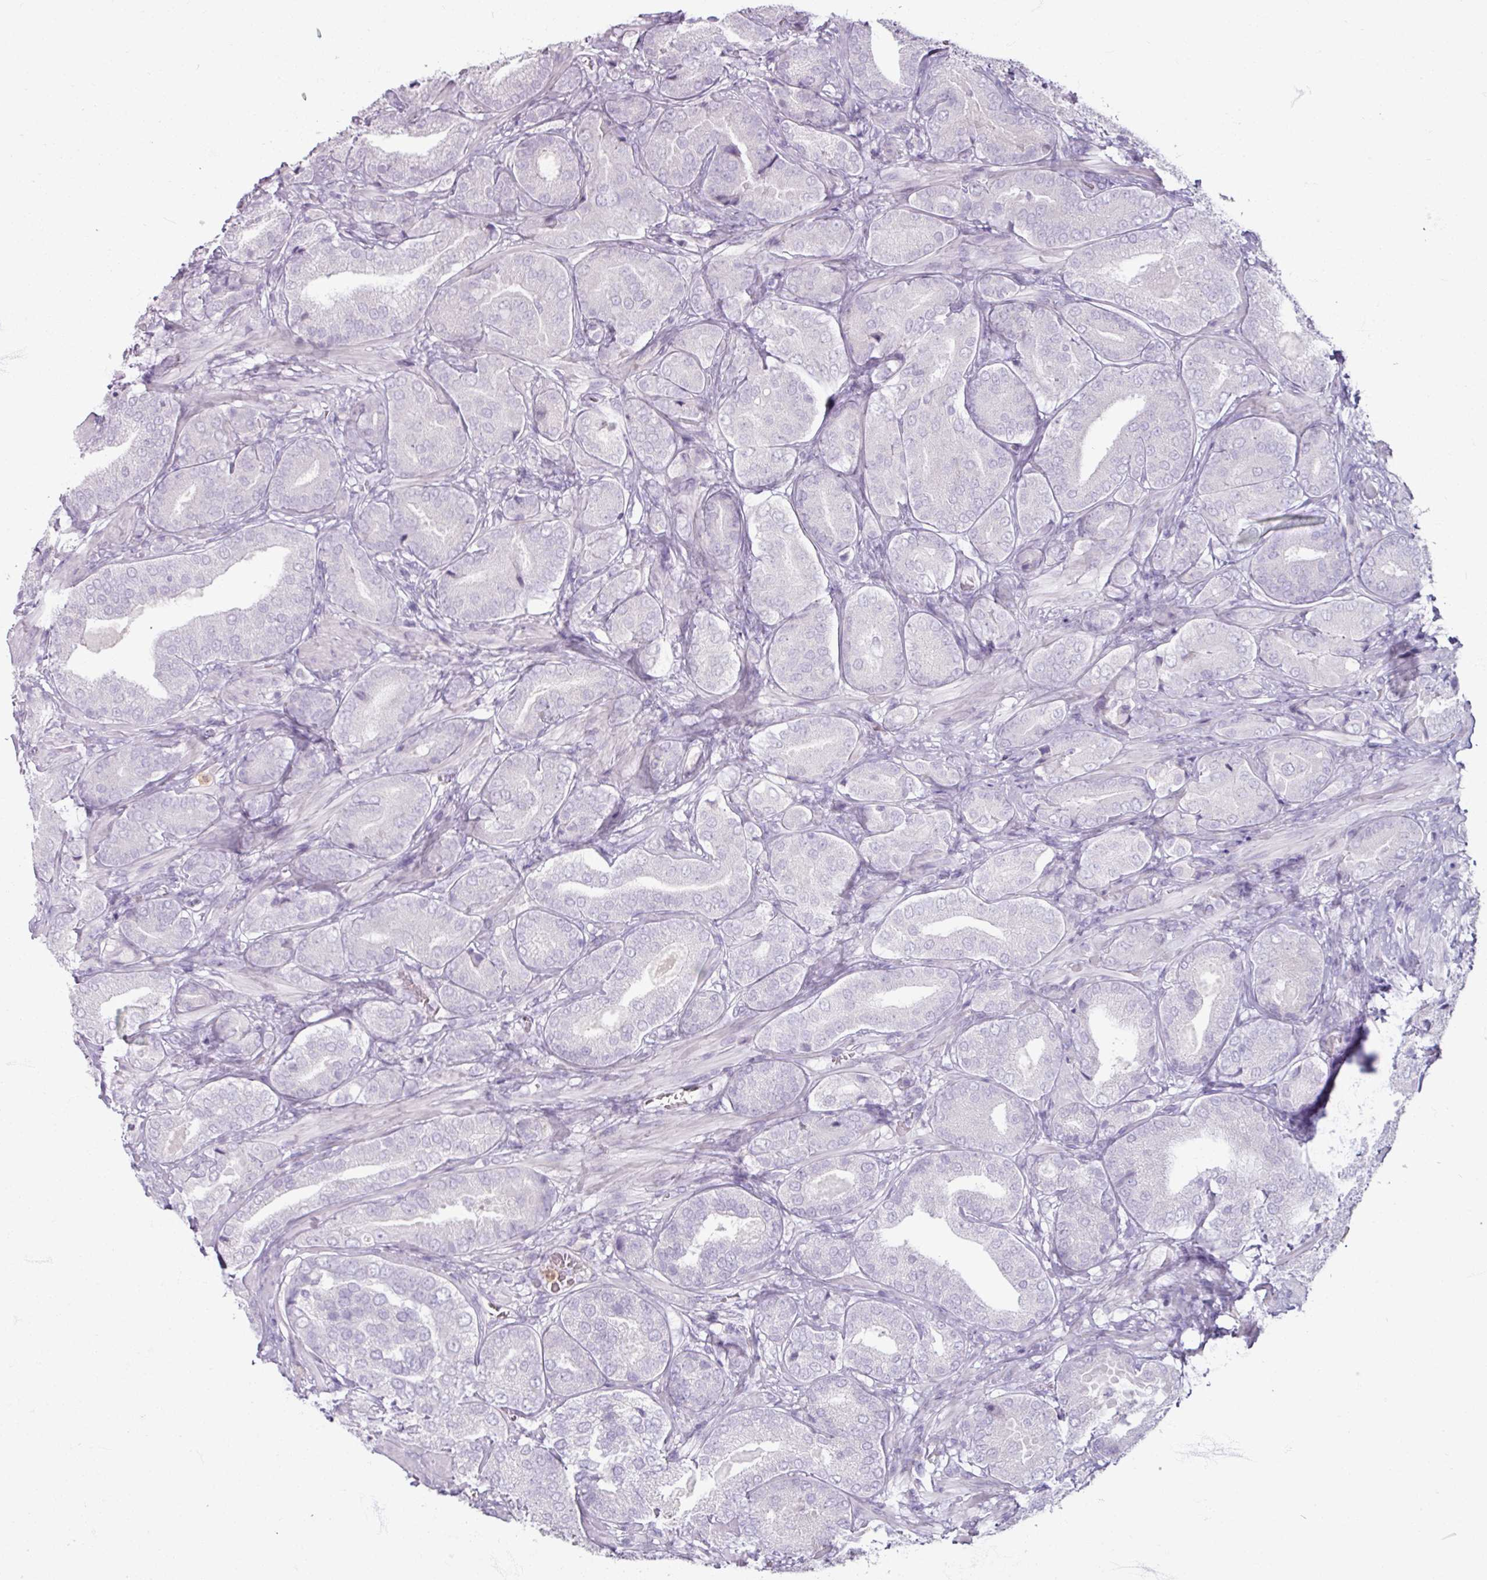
{"staining": {"intensity": "negative", "quantity": "none", "location": "none"}, "tissue": "prostate cancer", "cell_type": "Tumor cells", "image_type": "cancer", "snomed": [{"axis": "morphology", "description": "Adenocarcinoma, High grade"}, {"axis": "topography", "description": "Prostate"}], "caption": "The image displays no significant staining in tumor cells of prostate cancer.", "gene": "ARG1", "patient": {"sex": "male", "age": 63}}